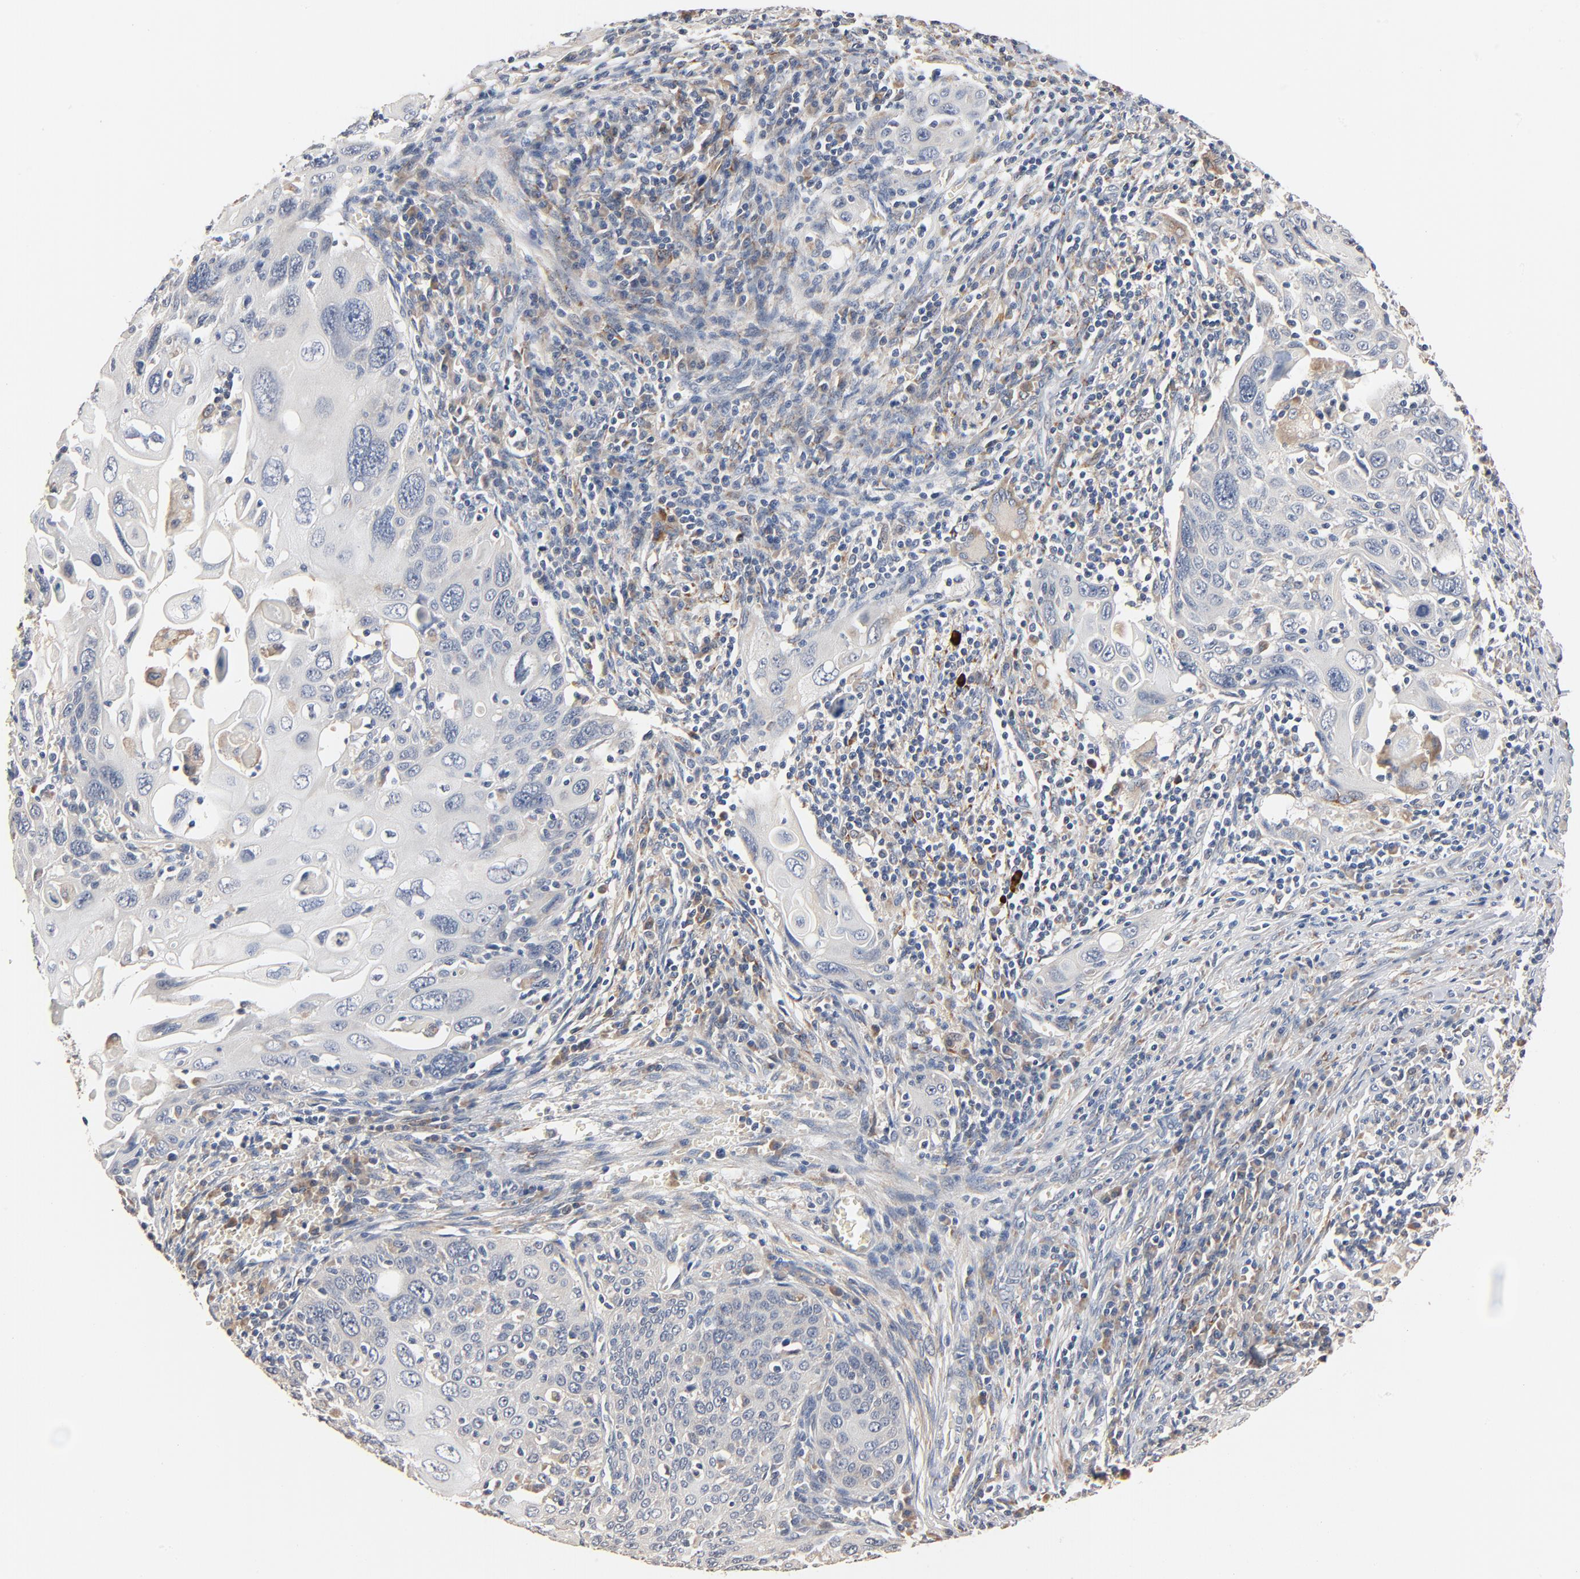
{"staining": {"intensity": "negative", "quantity": "none", "location": "none"}, "tissue": "cervical cancer", "cell_type": "Tumor cells", "image_type": "cancer", "snomed": [{"axis": "morphology", "description": "Squamous cell carcinoma, NOS"}, {"axis": "topography", "description": "Cervix"}], "caption": "An immunohistochemistry image of cervical cancer is shown. There is no staining in tumor cells of cervical cancer.", "gene": "ZDHHC8", "patient": {"sex": "female", "age": 54}}